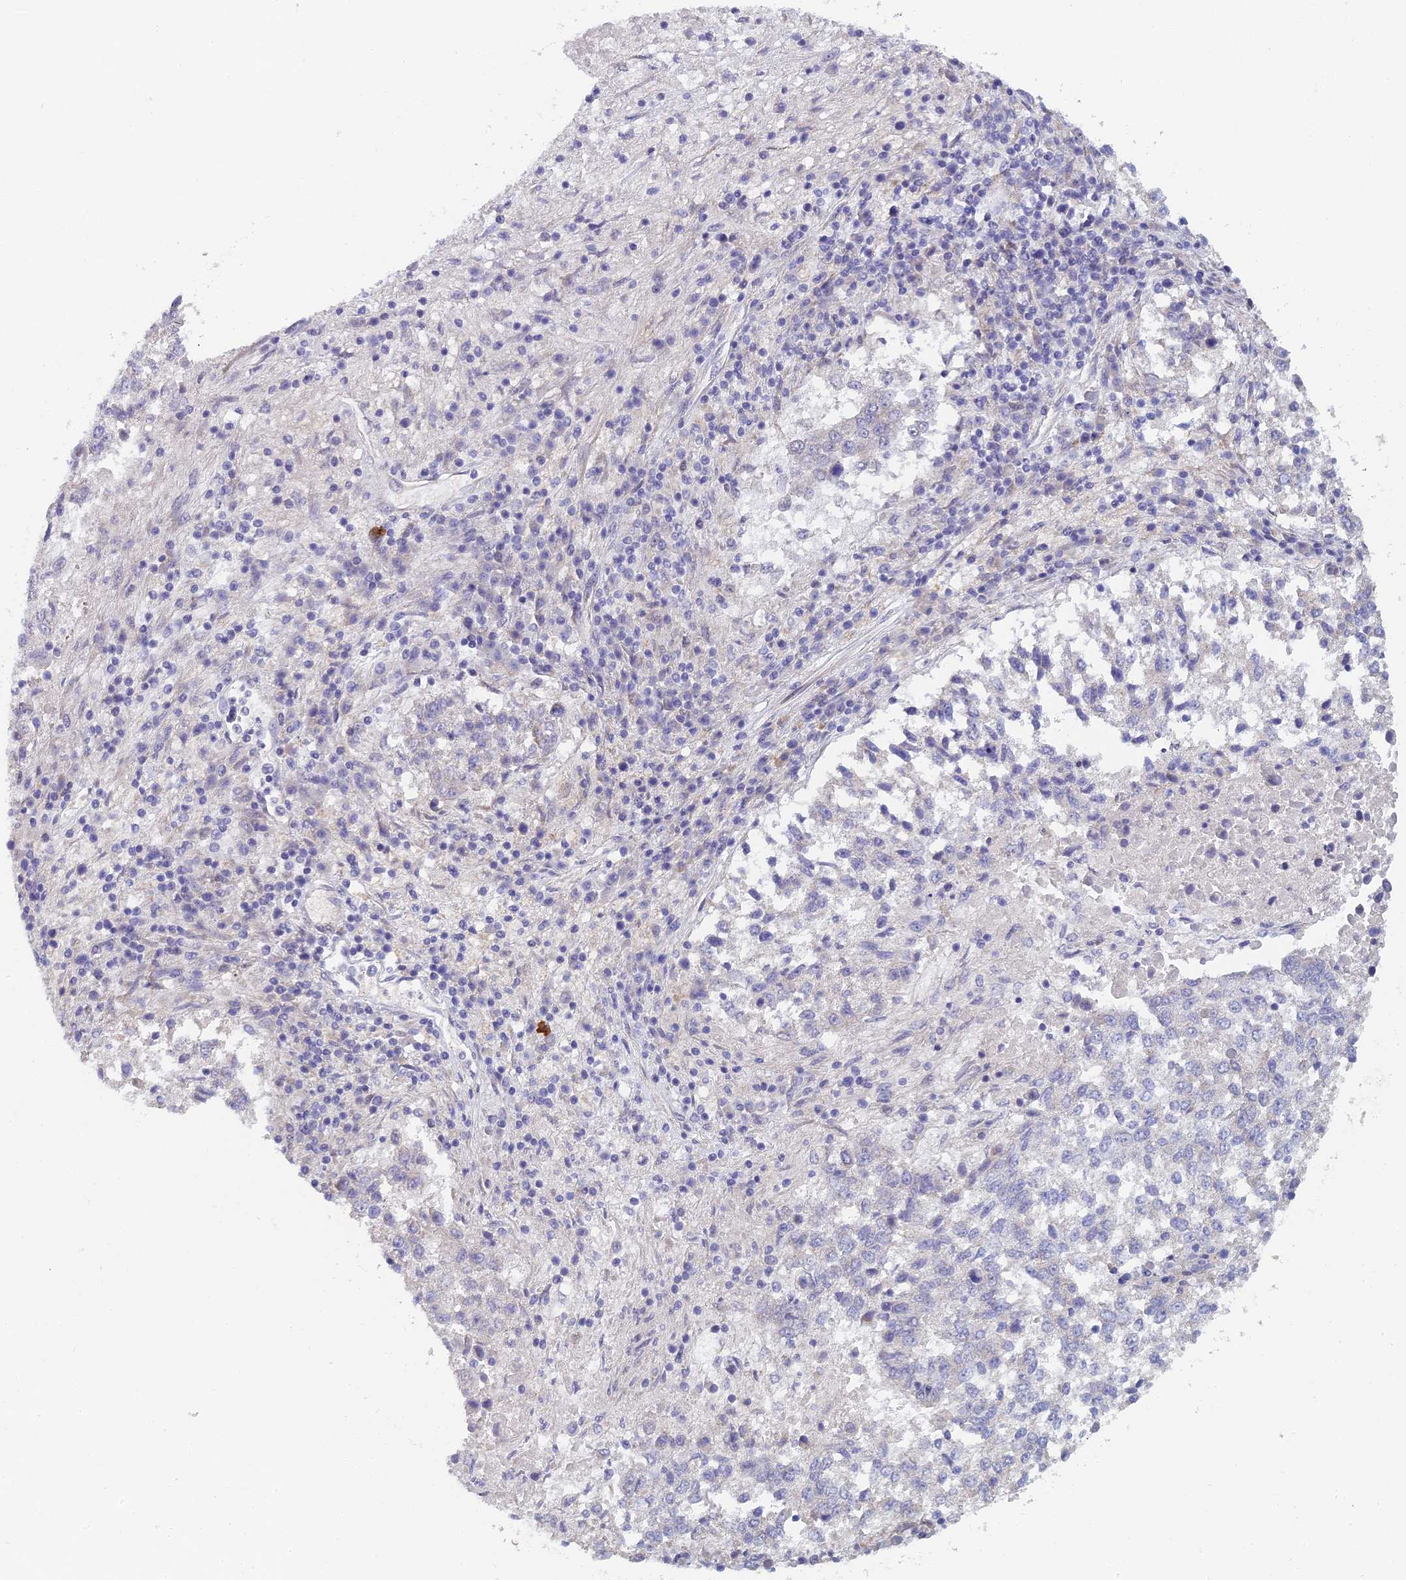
{"staining": {"intensity": "negative", "quantity": "none", "location": "none"}, "tissue": "lung cancer", "cell_type": "Tumor cells", "image_type": "cancer", "snomed": [{"axis": "morphology", "description": "Squamous cell carcinoma, NOS"}, {"axis": "topography", "description": "Lung"}], "caption": "Immunohistochemical staining of lung cancer (squamous cell carcinoma) demonstrates no significant expression in tumor cells. The staining was performed using DAB (3,3'-diaminobenzidine) to visualize the protein expression in brown, while the nuclei were stained in blue with hematoxylin (Magnification: 20x).", "gene": "GIPC1", "patient": {"sex": "male", "age": 73}}